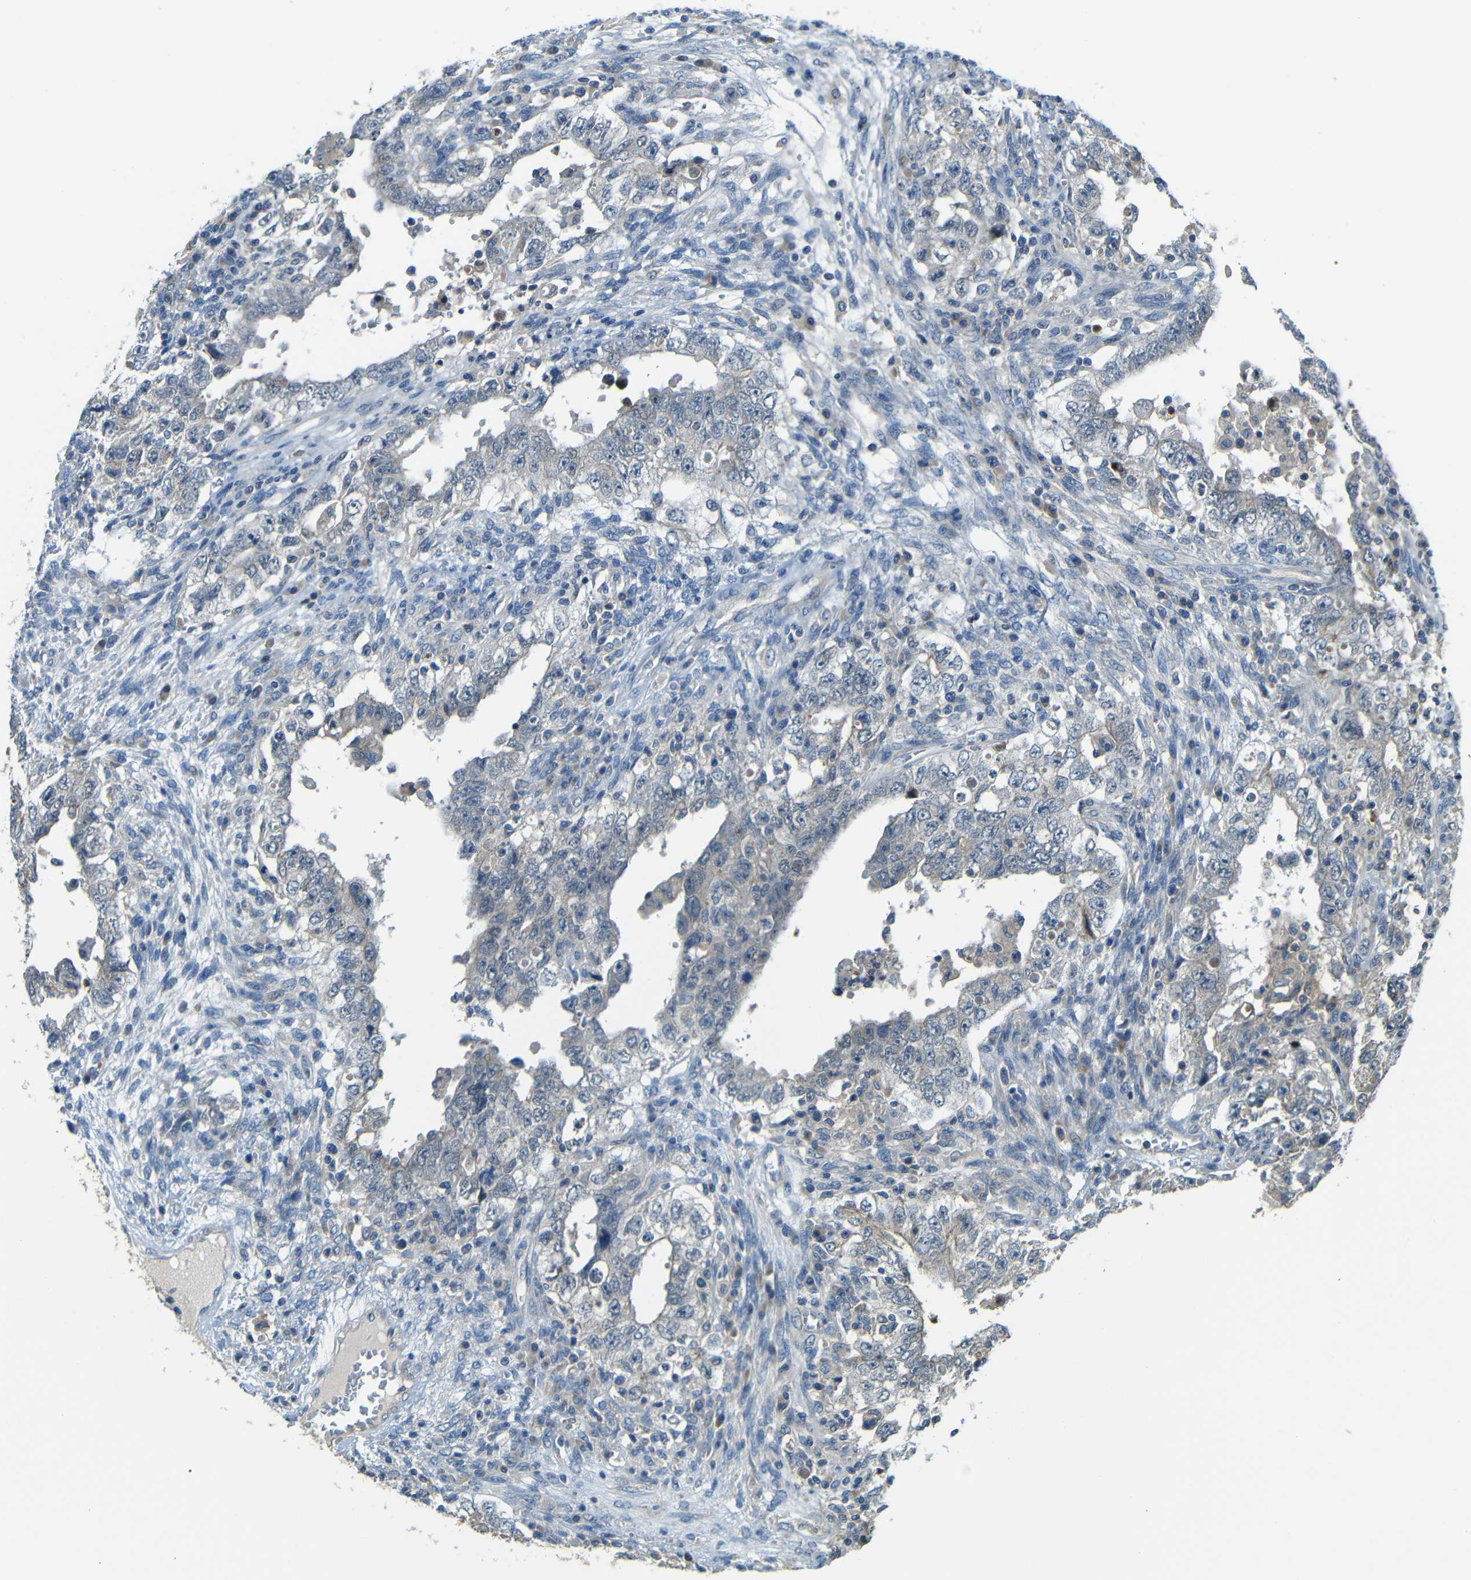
{"staining": {"intensity": "negative", "quantity": "none", "location": "none"}, "tissue": "testis cancer", "cell_type": "Tumor cells", "image_type": "cancer", "snomed": [{"axis": "morphology", "description": "Carcinoma, Embryonal, NOS"}, {"axis": "topography", "description": "Testis"}], "caption": "This is an IHC image of testis cancer (embryonal carcinoma). There is no staining in tumor cells.", "gene": "FNDC3A", "patient": {"sex": "male", "age": 26}}